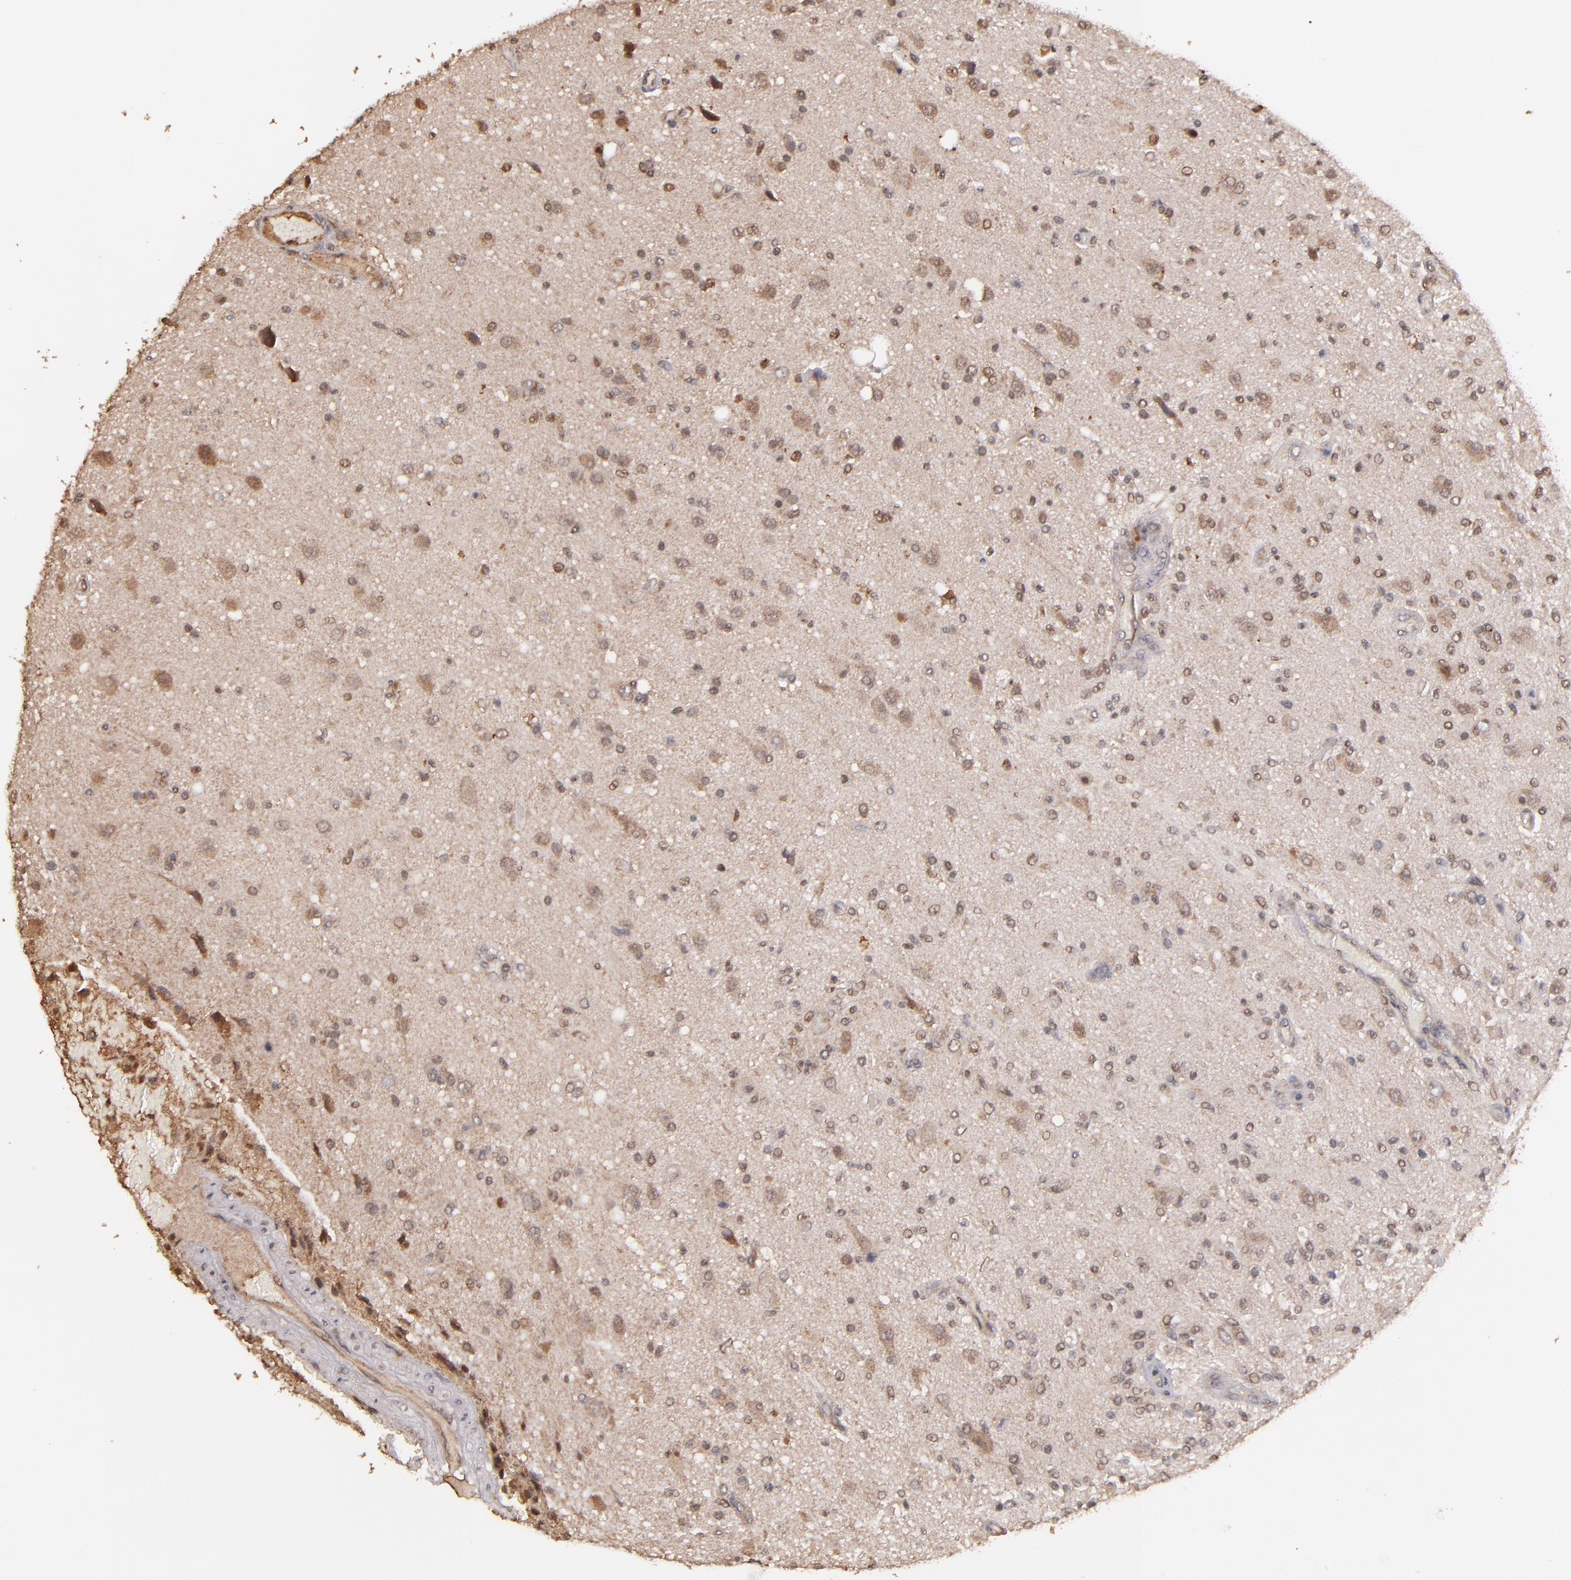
{"staining": {"intensity": "weak", "quantity": "25%-75%", "location": "nuclear"}, "tissue": "glioma", "cell_type": "Tumor cells", "image_type": "cancer", "snomed": [{"axis": "morphology", "description": "Normal tissue, NOS"}, {"axis": "morphology", "description": "Glioma, malignant, High grade"}, {"axis": "topography", "description": "Cerebral cortex"}], "caption": "Immunohistochemistry (IHC) of malignant glioma (high-grade) exhibits low levels of weak nuclear expression in about 25%-75% of tumor cells. (DAB (3,3'-diaminobenzidine) IHC, brown staining for protein, blue staining for nuclei).", "gene": "EAPP", "patient": {"sex": "male", "age": 77}}